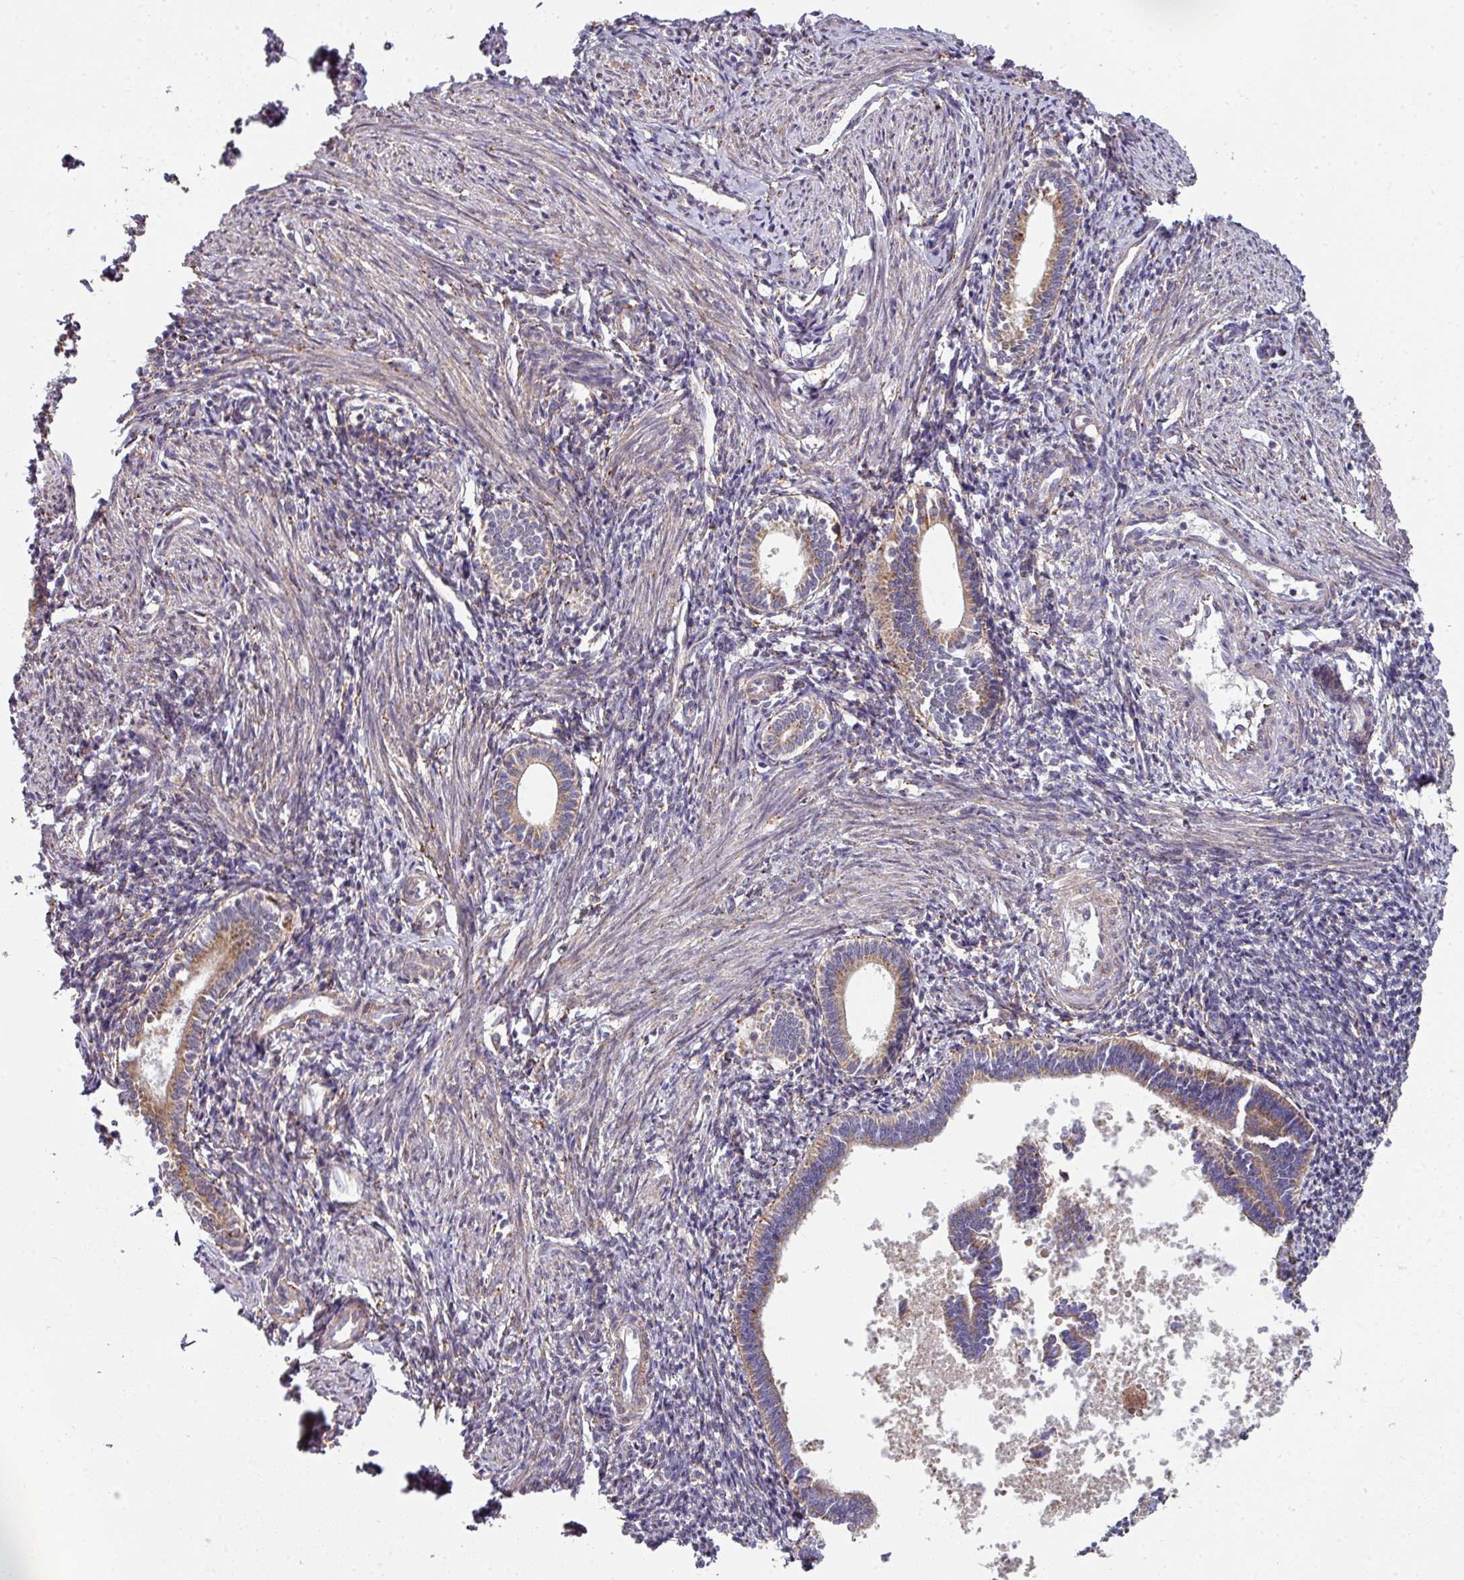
{"staining": {"intensity": "moderate", "quantity": "25%-75%", "location": "cytoplasmic/membranous"}, "tissue": "endometrium", "cell_type": "Cells in endometrial stroma", "image_type": "normal", "snomed": [{"axis": "morphology", "description": "Normal tissue, NOS"}, {"axis": "topography", "description": "Endometrium"}], "caption": "This micrograph exhibits normal endometrium stained with immunohistochemistry (IHC) to label a protein in brown. The cytoplasmic/membranous of cells in endometrial stroma show moderate positivity for the protein. Nuclei are counter-stained blue.", "gene": "ZNF268", "patient": {"sex": "female", "age": 41}}